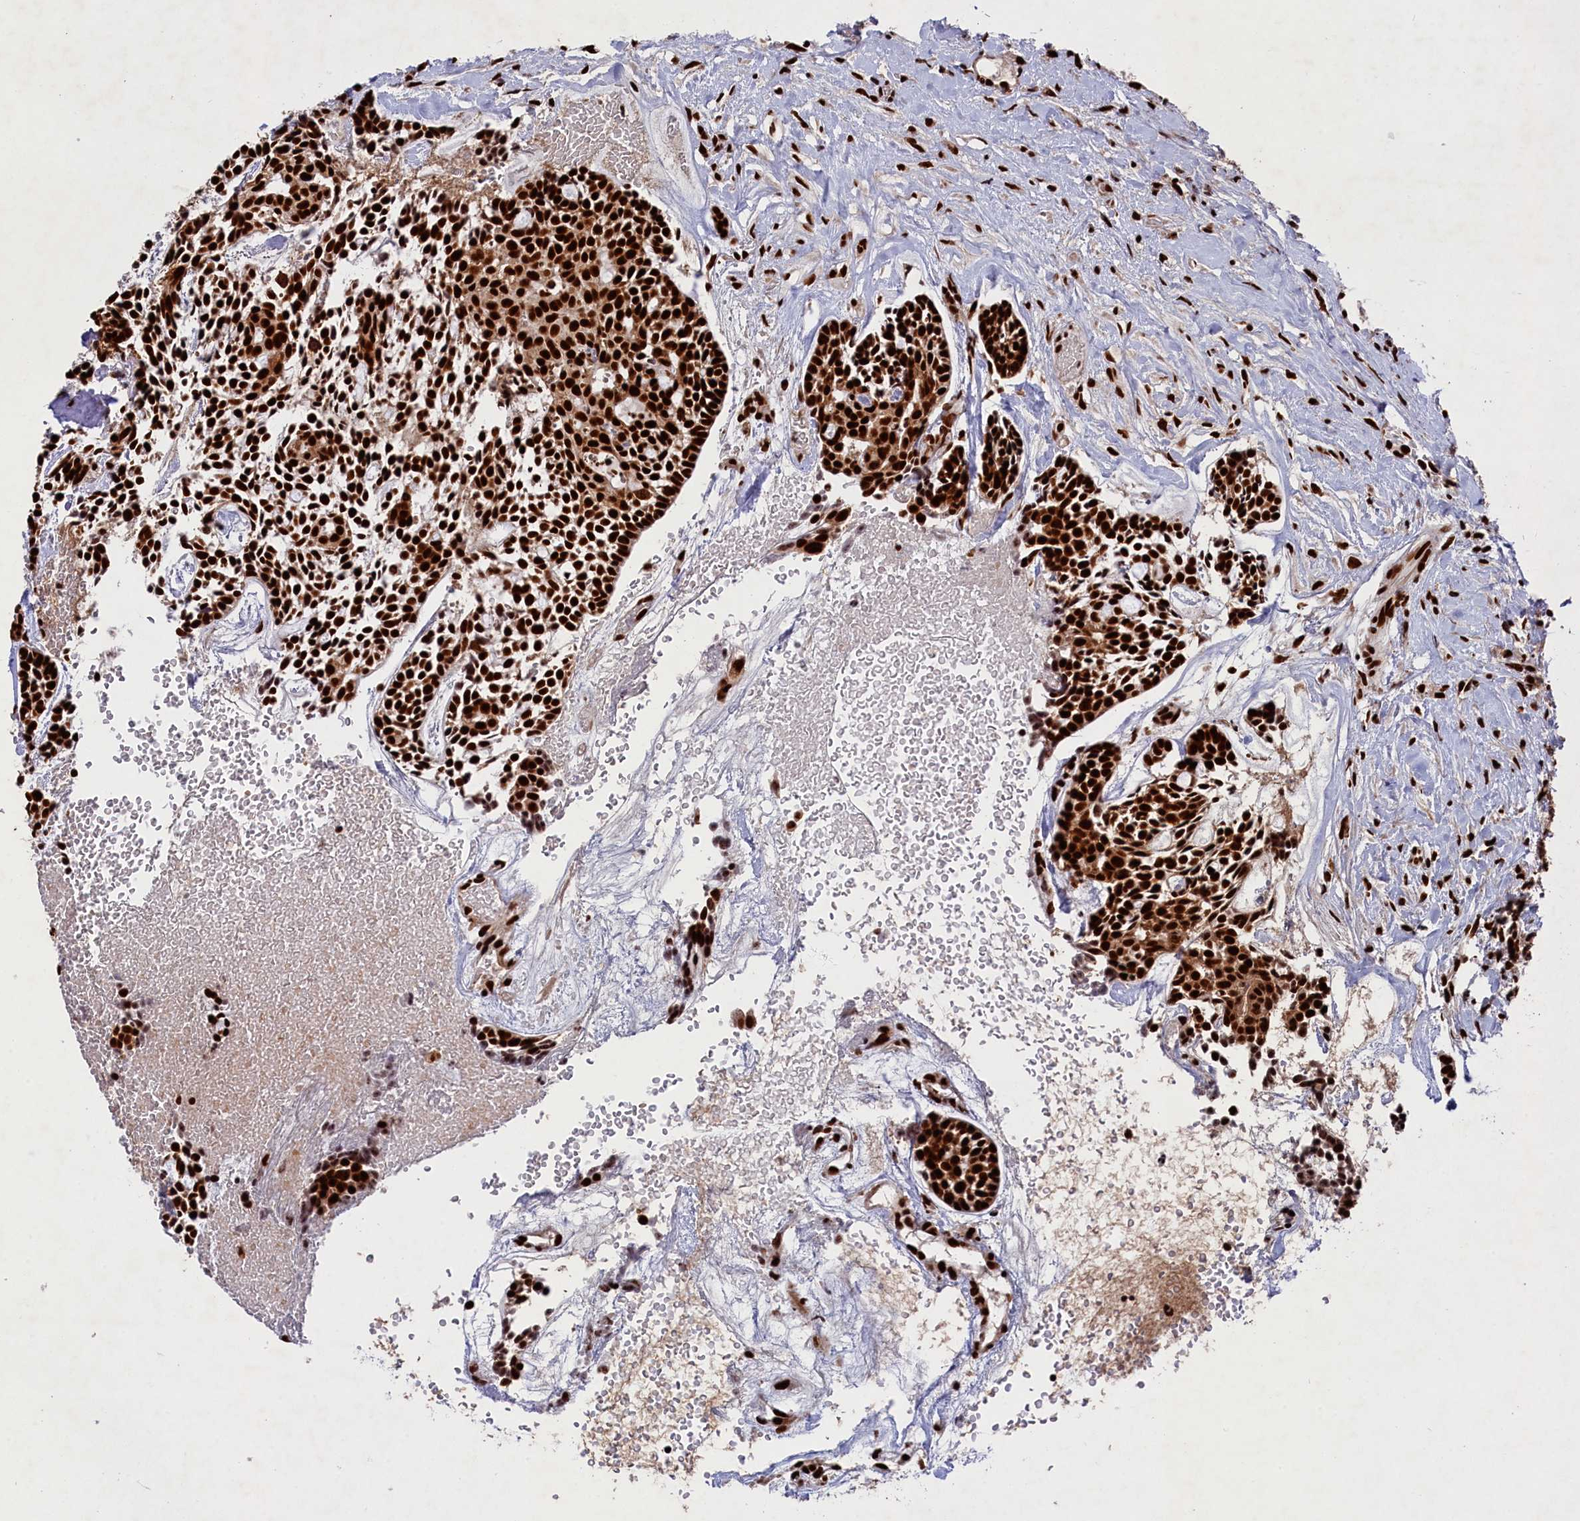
{"staining": {"intensity": "strong", "quantity": ">75%", "location": "nuclear"}, "tissue": "head and neck cancer", "cell_type": "Tumor cells", "image_type": "cancer", "snomed": [{"axis": "morphology", "description": "Adenocarcinoma, NOS"}, {"axis": "topography", "description": "Subcutis"}, {"axis": "topography", "description": "Head-Neck"}], "caption": "This histopathology image shows head and neck cancer (adenocarcinoma) stained with immunohistochemistry (IHC) to label a protein in brown. The nuclear of tumor cells show strong positivity for the protein. Nuclei are counter-stained blue.", "gene": "PRPF31", "patient": {"sex": "female", "age": 73}}